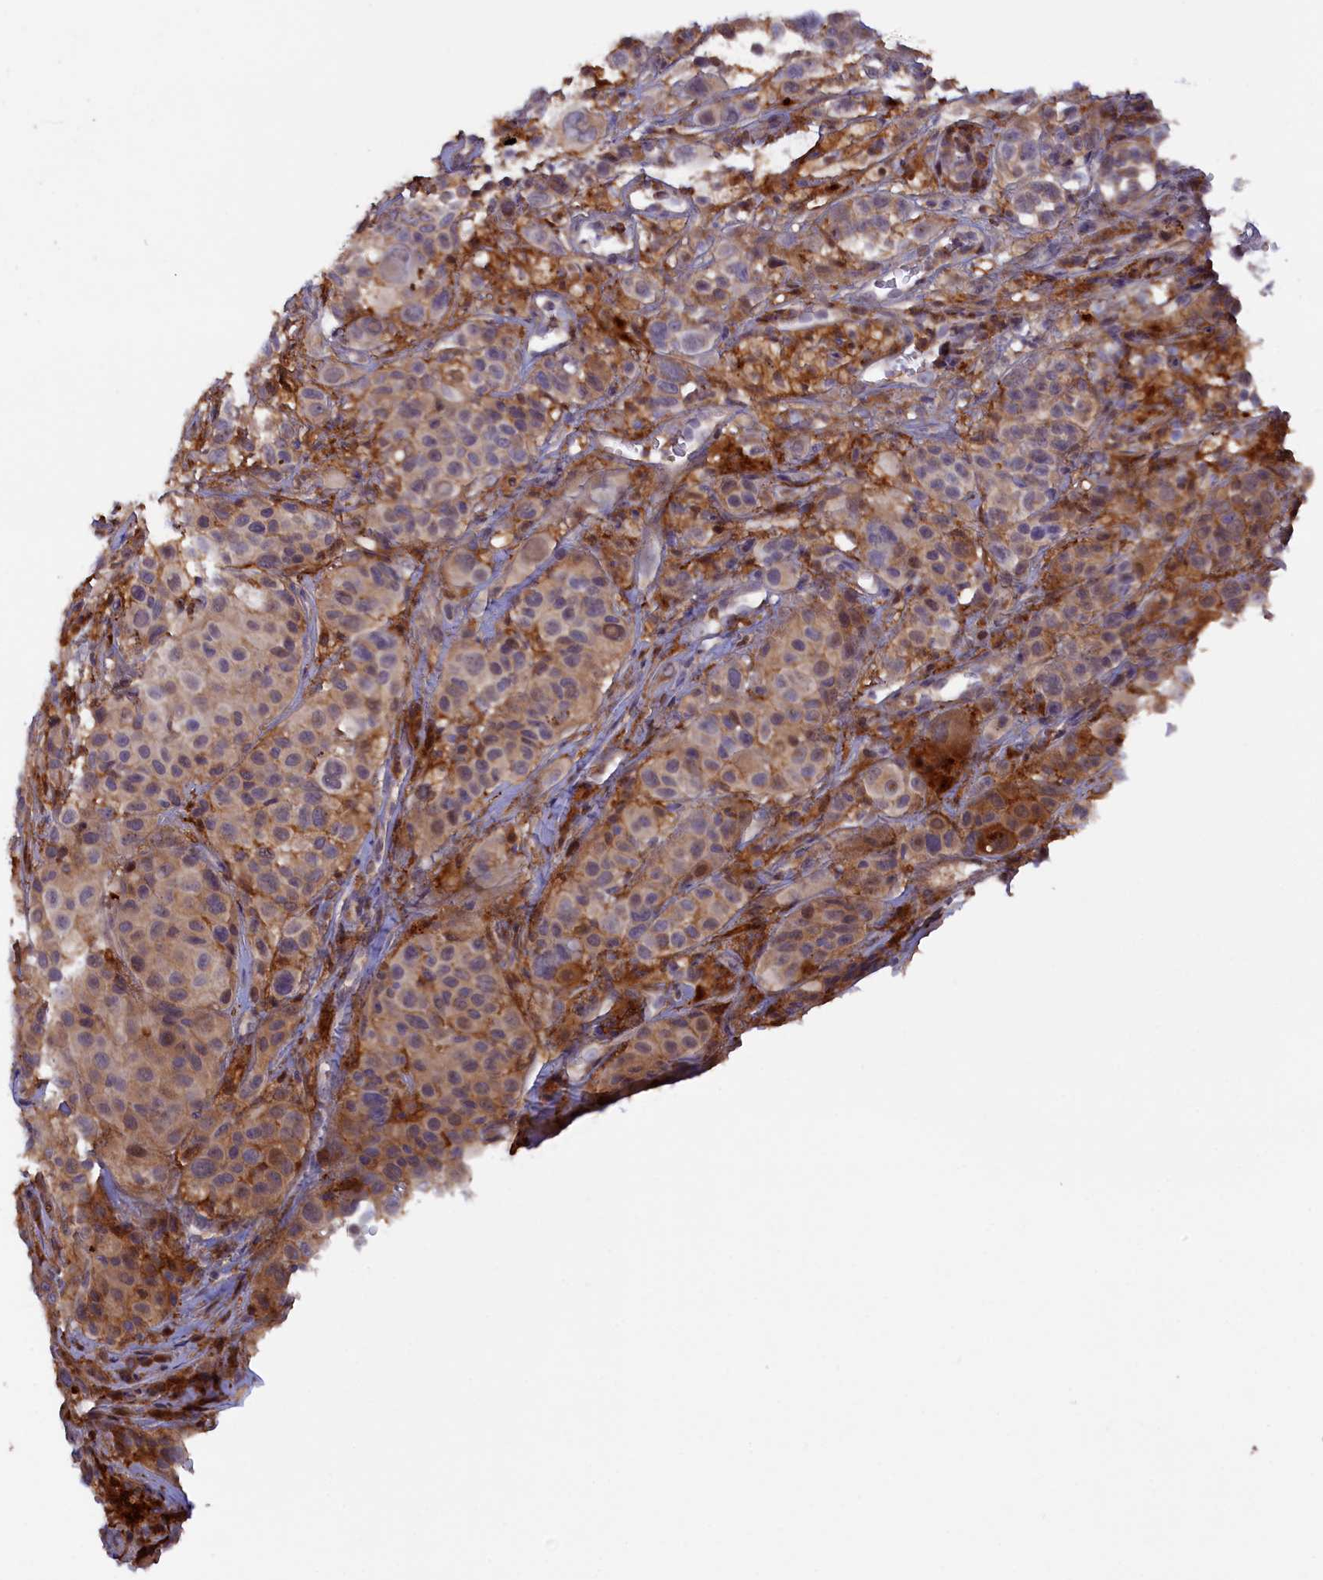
{"staining": {"intensity": "weak", "quantity": "<25%", "location": "cytoplasmic/membranous,nuclear"}, "tissue": "melanoma", "cell_type": "Tumor cells", "image_type": "cancer", "snomed": [{"axis": "morphology", "description": "Malignant melanoma, NOS"}, {"axis": "topography", "description": "Skin of trunk"}], "caption": "This is an immunohistochemistry (IHC) image of human melanoma. There is no expression in tumor cells.", "gene": "FERMT1", "patient": {"sex": "male", "age": 71}}